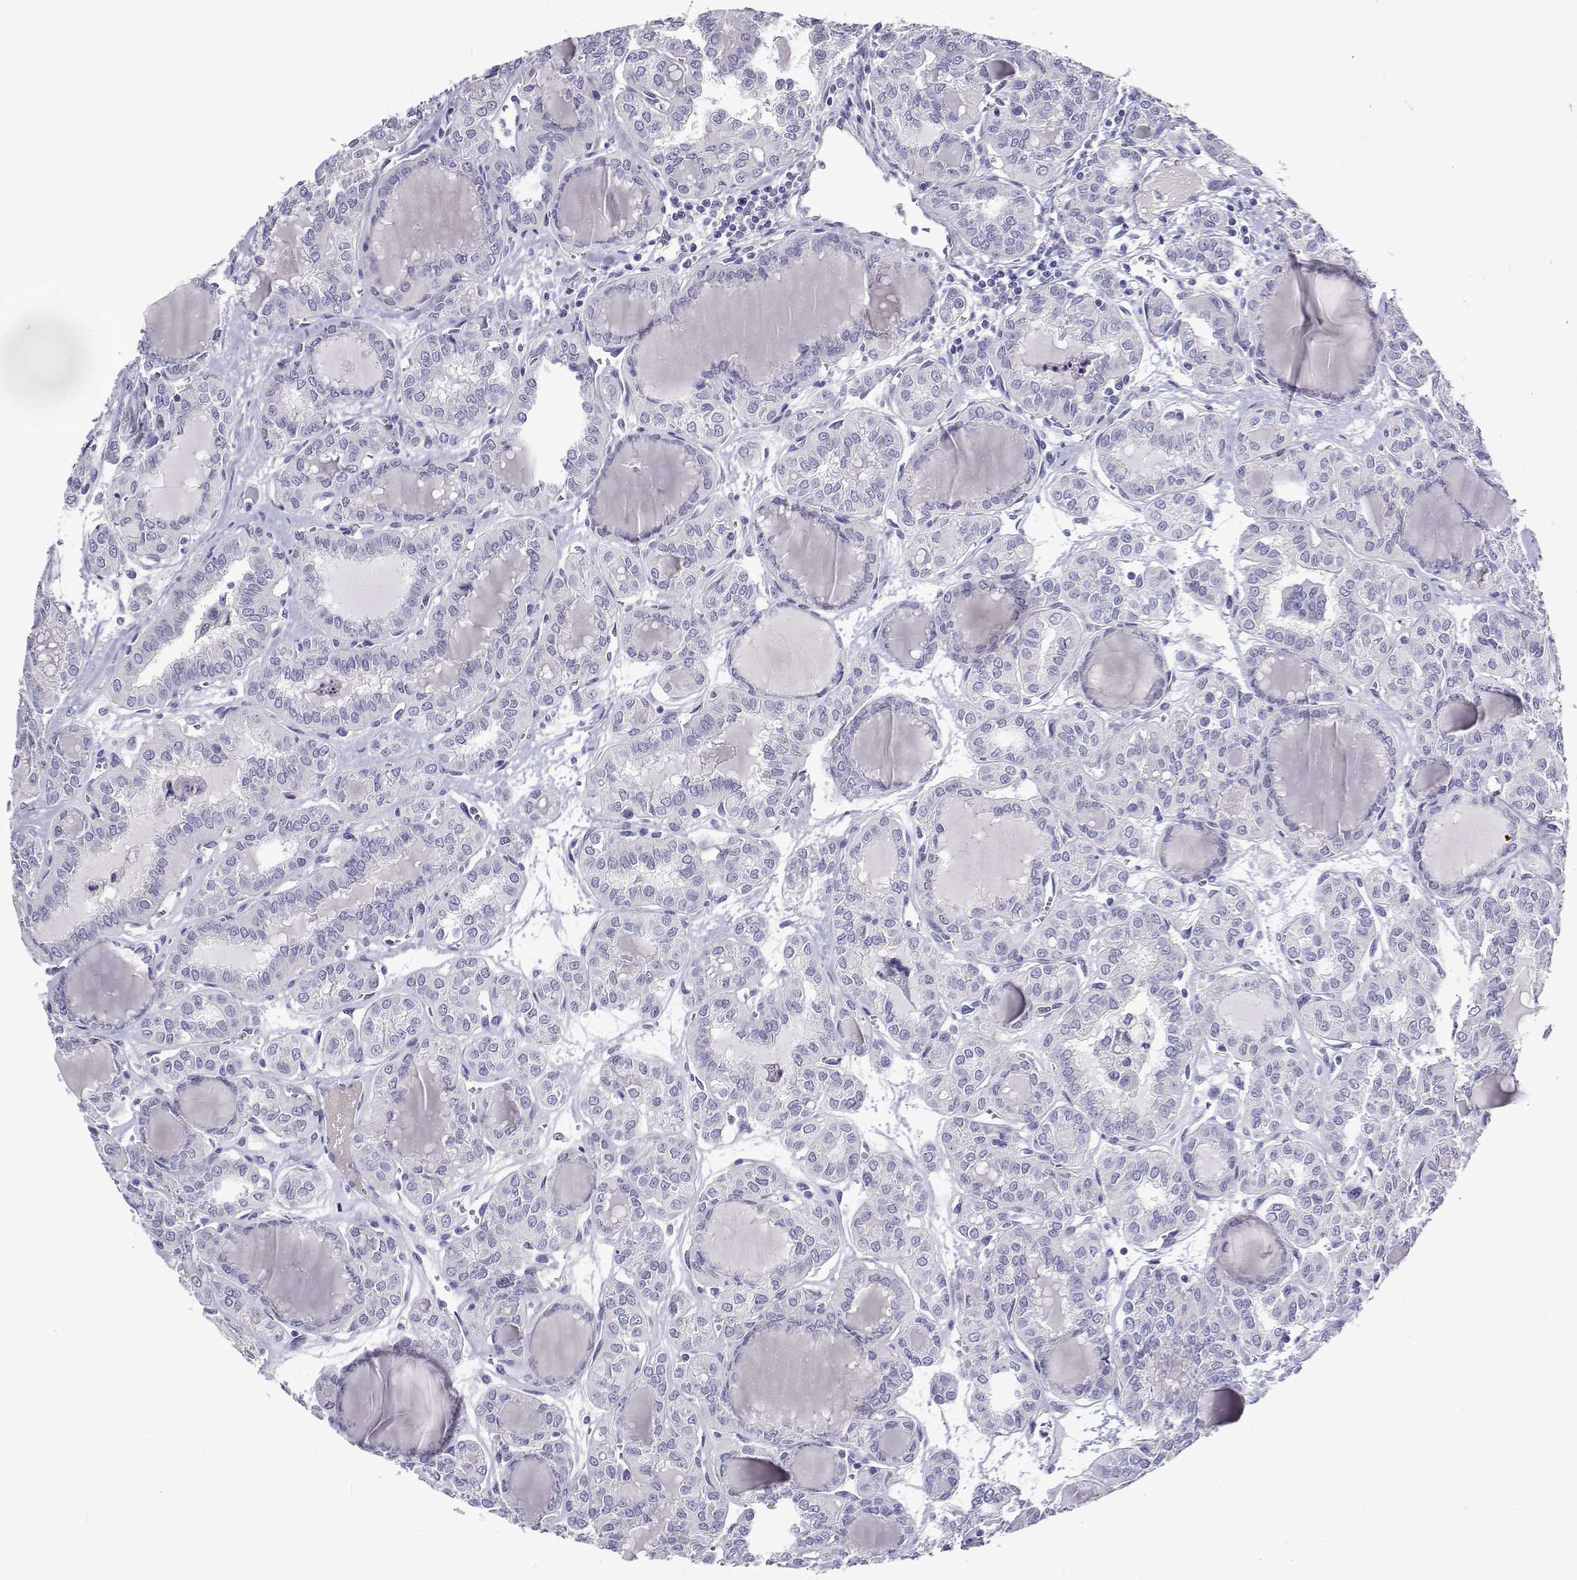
{"staining": {"intensity": "negative", "quantity": "none", "location": "none"}, "tissue": "thyroid cancer", "cell_type": "Tumor cells", "image_type": "cancer", "snomed": [{"axis": "morphology", "description": "Papillary adenocarcinoma, NOS"}, {"axis": "topography", "description": "Thyroid gland"}], "caption": "A high-resolution photomicrograph shows immunohistochemistry (IHC) staining of thyroid cancer, which displays no significant positivity in tumor cells. (DAB IHC with hematoxylin counter stain).", "gene": "LHFPL7", "patient": {"sex": "female", "age": 41}}